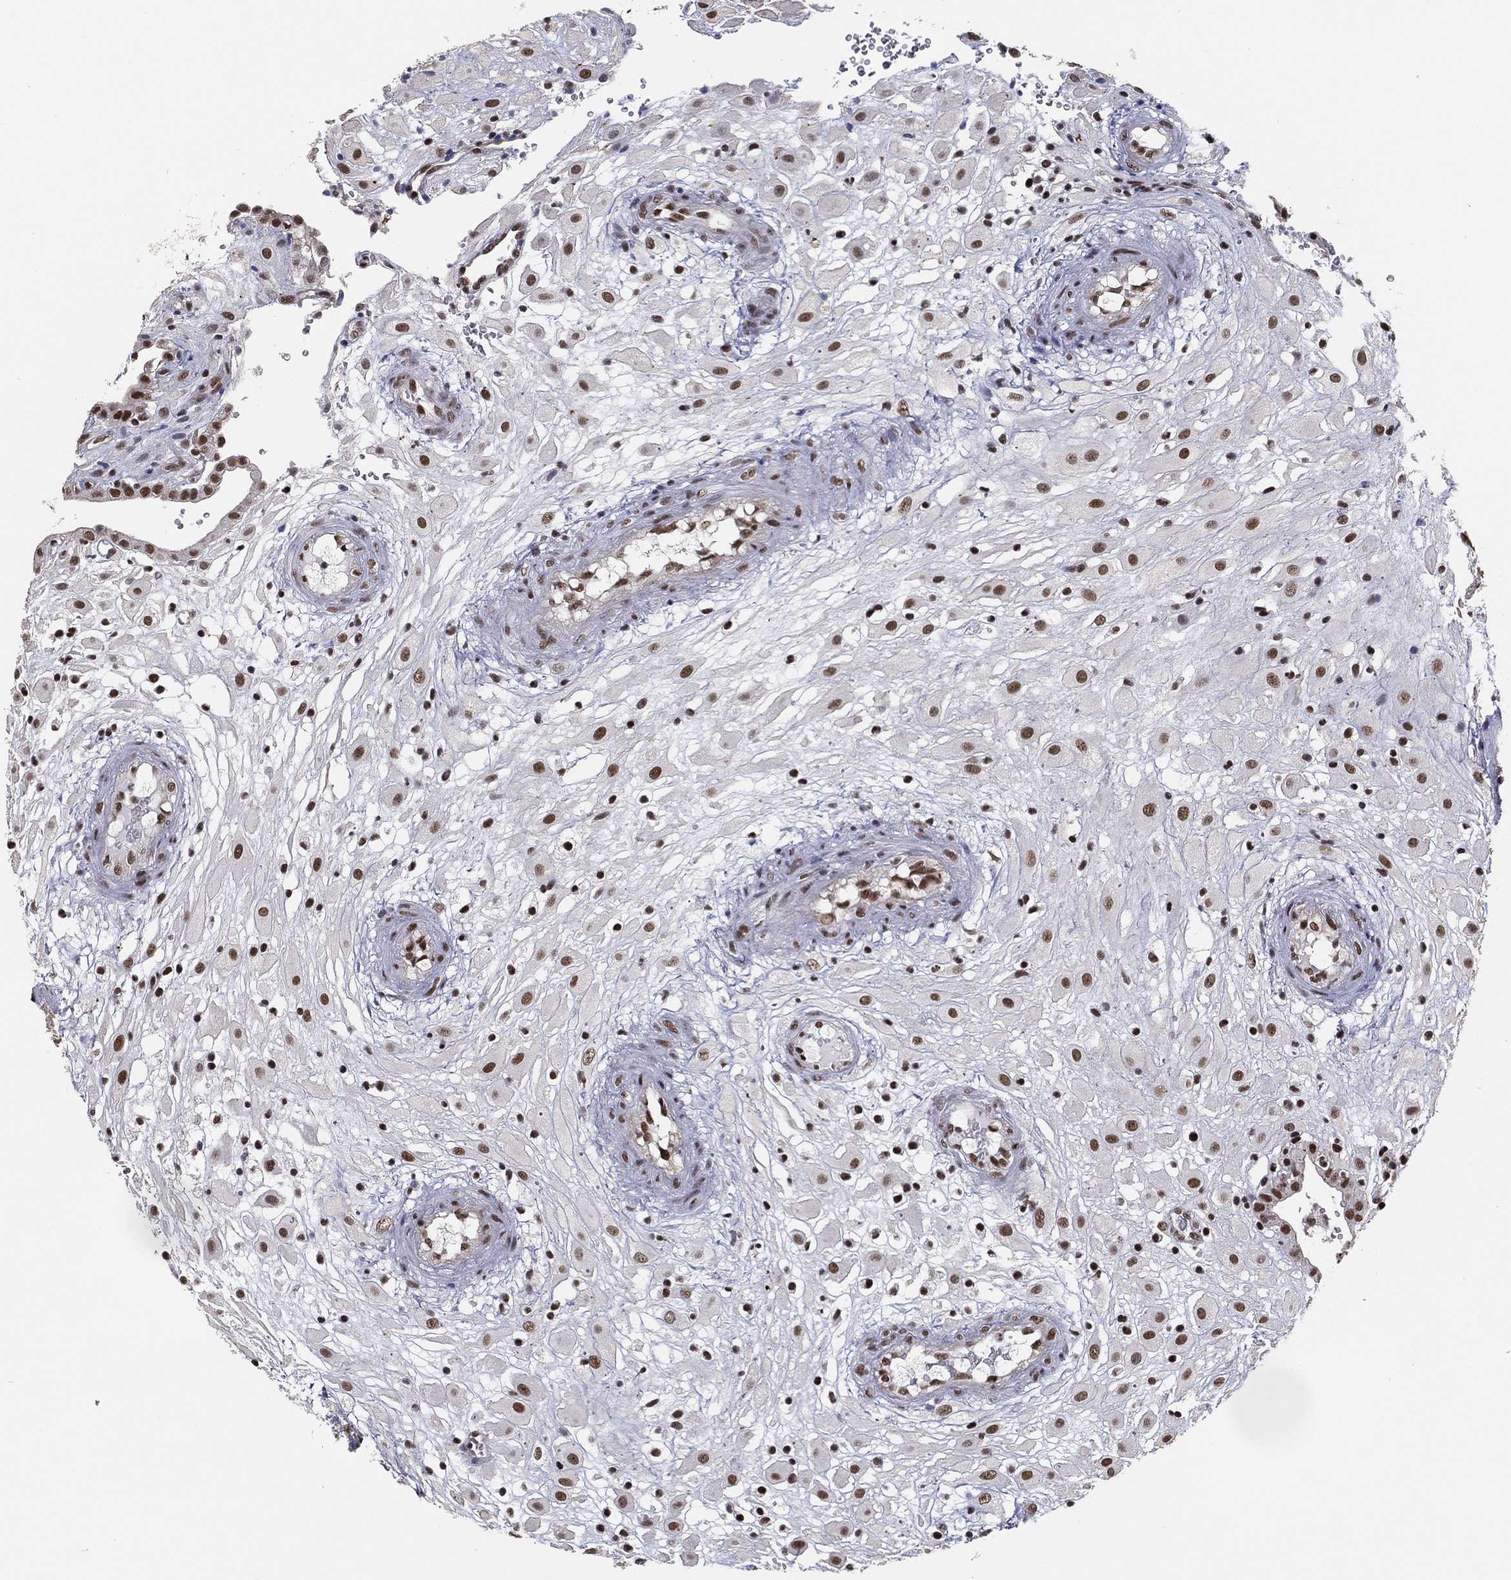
{"staining": {"intensity": "moderate", "quantity": ">75%", "location": "nuclear"}, "tissue": "placenta", "cell_type": "Decidual cells", "image_type": "normal", "snomed": [{"axis": "morphology", "description": "Normal tissue, NOS"}, {"axis": "topography", "description": "Placenta"}], "caption": "Brown immunohistochemical staining in unremarkable human placenta demonstrates moderate nuclear expression in about >75% of decidual cells.", "gene": "GPALPP1", "patient": {"sex": "female", "age": 24}}